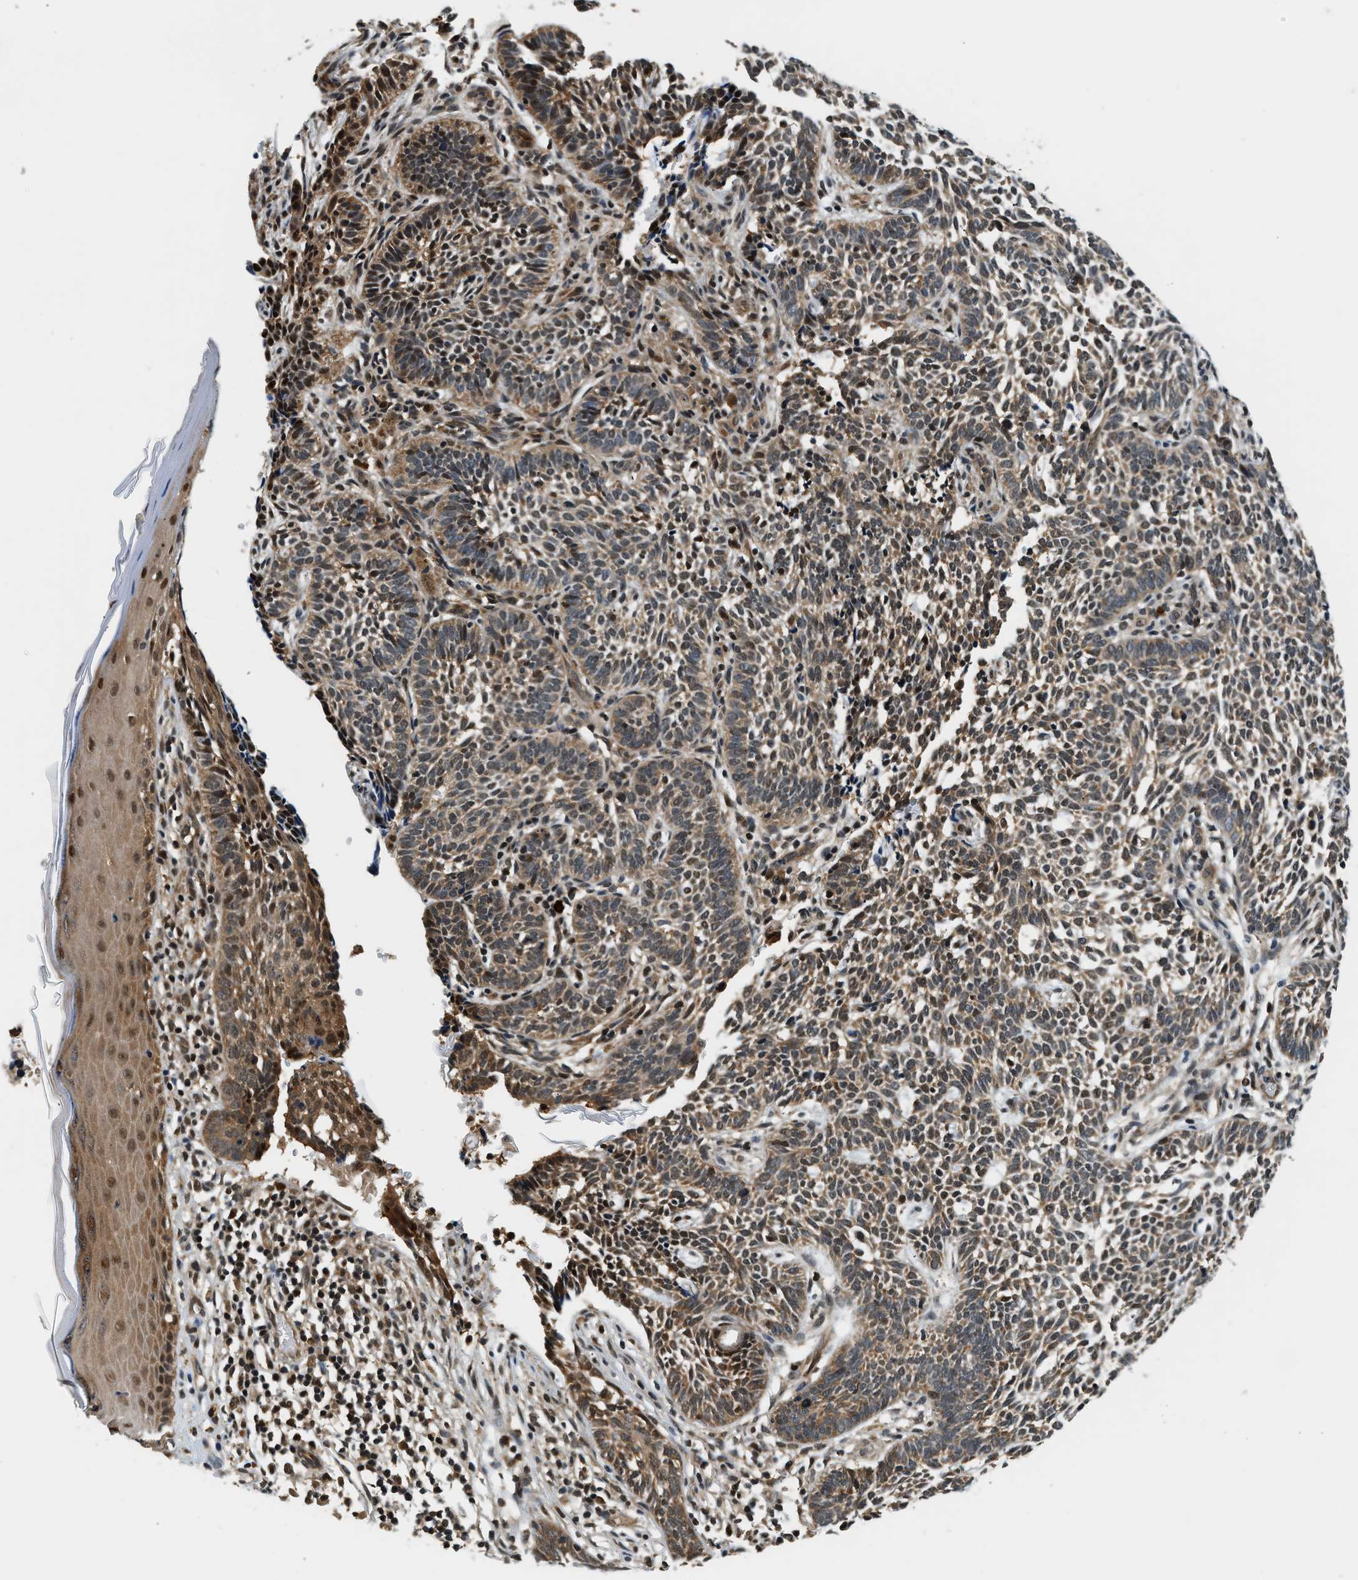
{"staining": {"intensity": "moderate", "quantity": ">75%", "location": "cytoplasmic/membranous,nuclear"}, "tissue": "skin cancer", "cell_type": "Tumor cells", "image_type": "cancer", "snomed": [{"axis": "morphology", "description": "Normal tissue, NOS"}, {"axis": "morphology", "description": "Basal cell carcinoma"}, {"axis": "topography", "description": "Skin"}], "caption": "Immunohistochemical staining of human skin cancer (basal cell carcinoma) shows medium levels of moderate cytoplasmic/membranous and nuclear staining in approximately >75% of tumor cells. The protein is stained brown, and the nuclei are stained in blue (DAB IHC with brightfield microscopy, high magnification).", "gene": "PSMD3", "patient": {"sex": "male", "age": 87}}